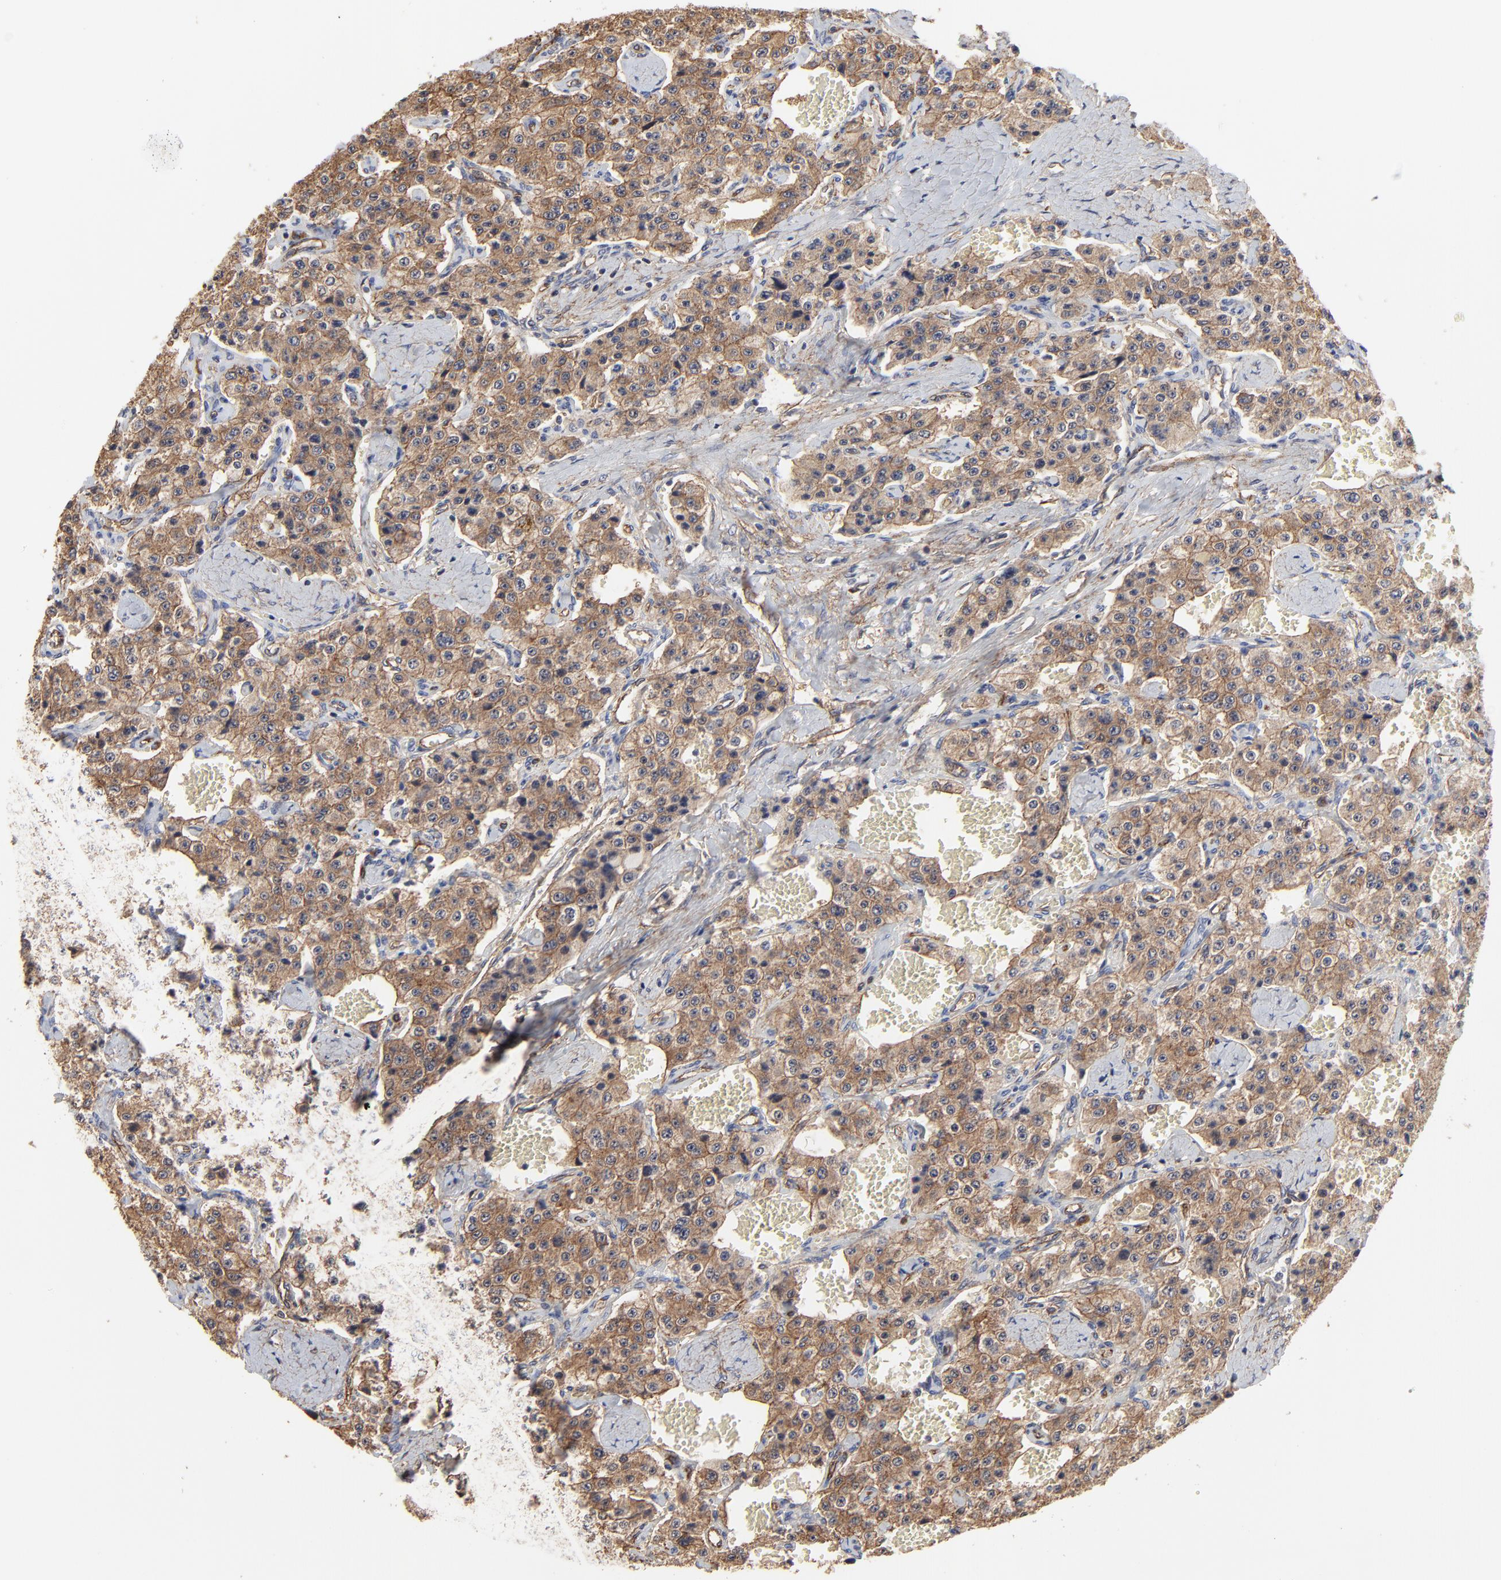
{"staining": {"intensity": "moderate", "quantity": ">75%", "location": "cytoplasmic/membranous"}, "tissue": "carcinoid", "cell_type": "Tumor cells", "image_type": "cancer", "snomed": [{"axis": "morphology", "description": "Carcinoid, malignant, NOS"}, {"axis": "topography", "description": "Small intestine"}], "caption": "An immunohistochemistry (IHC) photomicrograph of tumor tissue is shown. Protein staining in brown shows moderate cytoplasmic/membranous positivity in carcinoid (malignant) within tumor cells.", "gene": "ARMT1", "patient": {"sex": "male", "age": 52}}